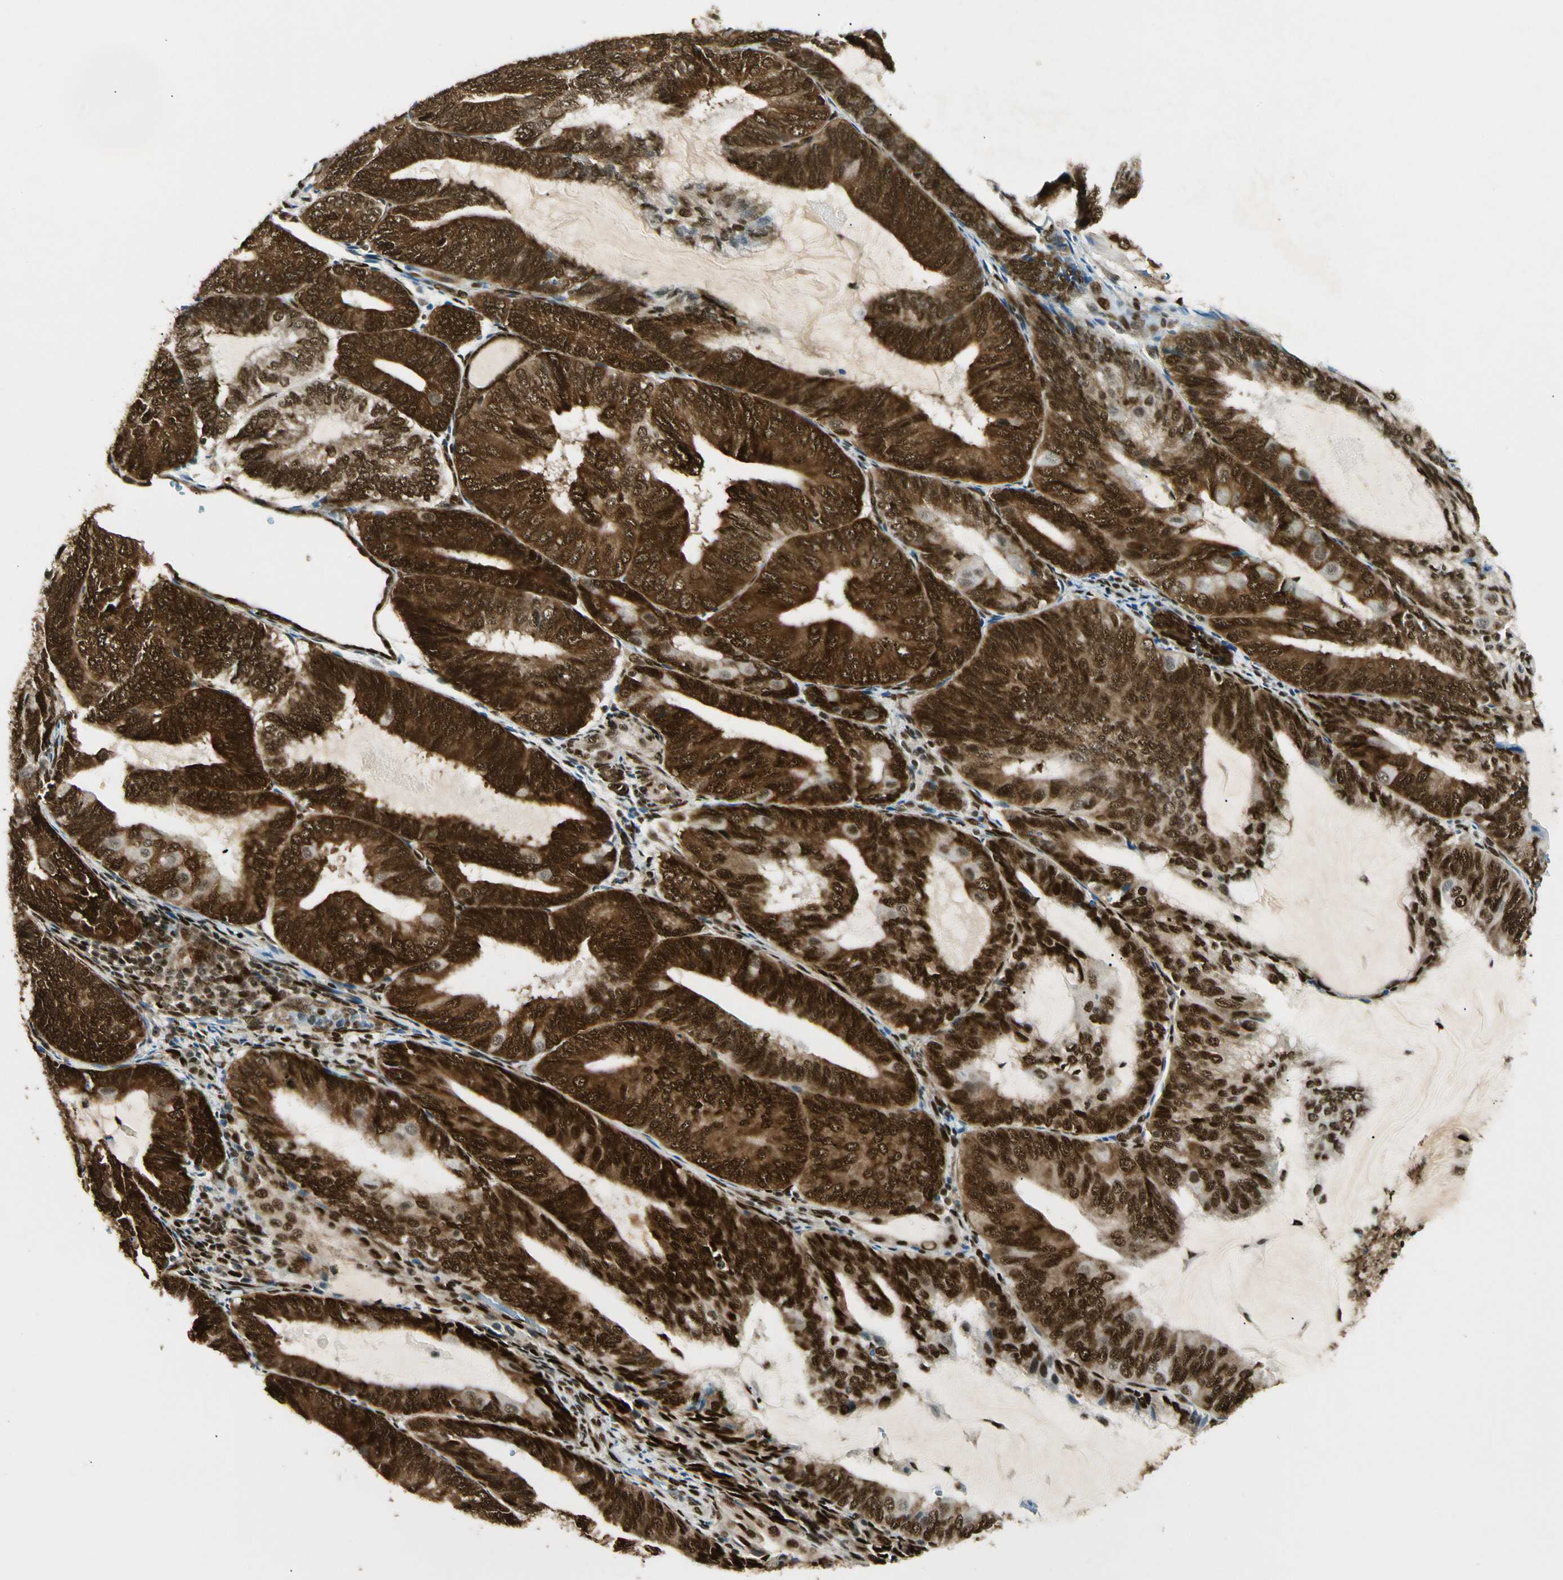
{"staining": {"intensity": "strong", "quantity": ">75%", "location": "cytoplasmic/membranous,nuclear"}, "tissue": "endometrial cancer", "cell_type": "Tumor cells", "image_type": "cancer", "snomed": [{"axis": "morphology", "description": "Adenocarcinoma, NOS"}, {"axis": "topography", "description": "Endometrium"}], "caption": "High-power microscopy captured an immunohistochemistry (IHC) image of adenocarcinoma (endometrial), revealing strong cytoplasmic/membranous and nuclear staining in approximately >75% of tumor cells.", "gene": "FUS", "patient": {"sex": "female", "age": 81}}